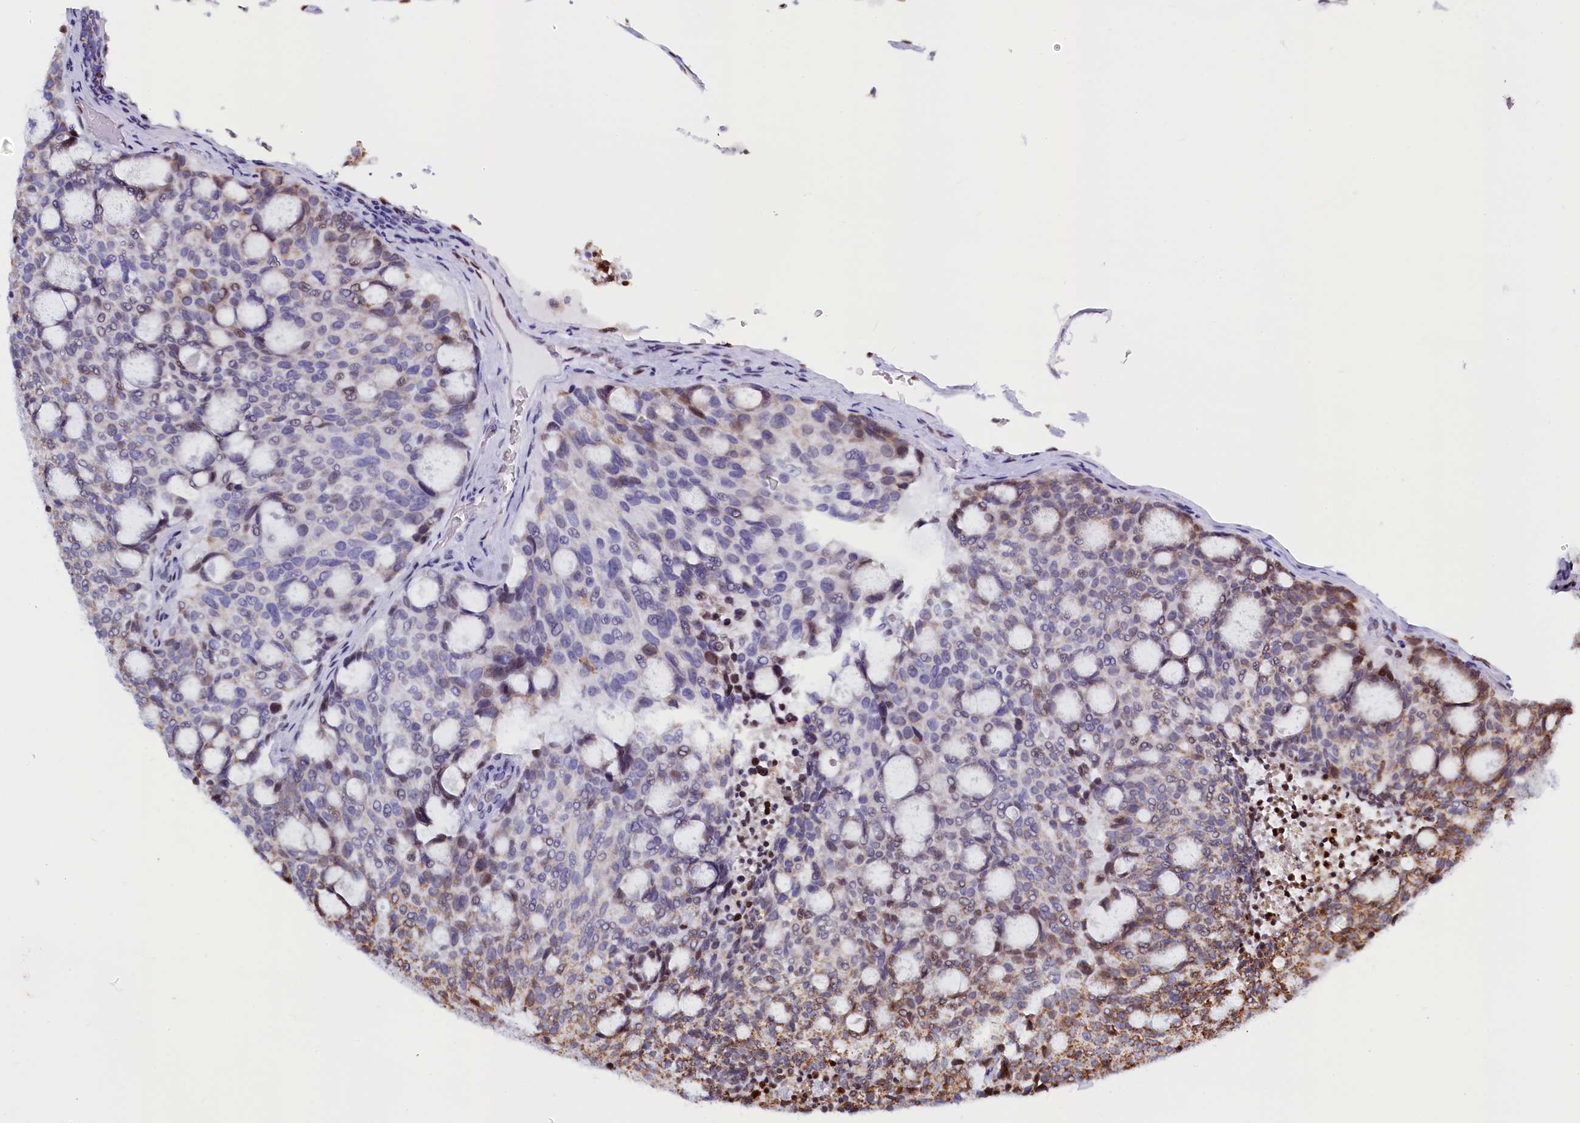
{"staining": {"intensity": "moderate", "quantity": "<25%", "location": "cytoplasmic/membranous"}, "tissue": "carcinoid", "cell_type": "Tumor cells", "image_type": "cancer", "snomed": [{"axis": "morphology", "description": "Carcinoid, malignant, NOS"}, {"axis": "topography", "description": "Pancreas"}], "caption": "Tumor cells reveal low levels of moderate cytoplasmic/membranous positivity in approximately <25% of cells in carcinoid (malignant).", "gene": "HDGFL3", "patient": {"sex": "female", "age": 54}}